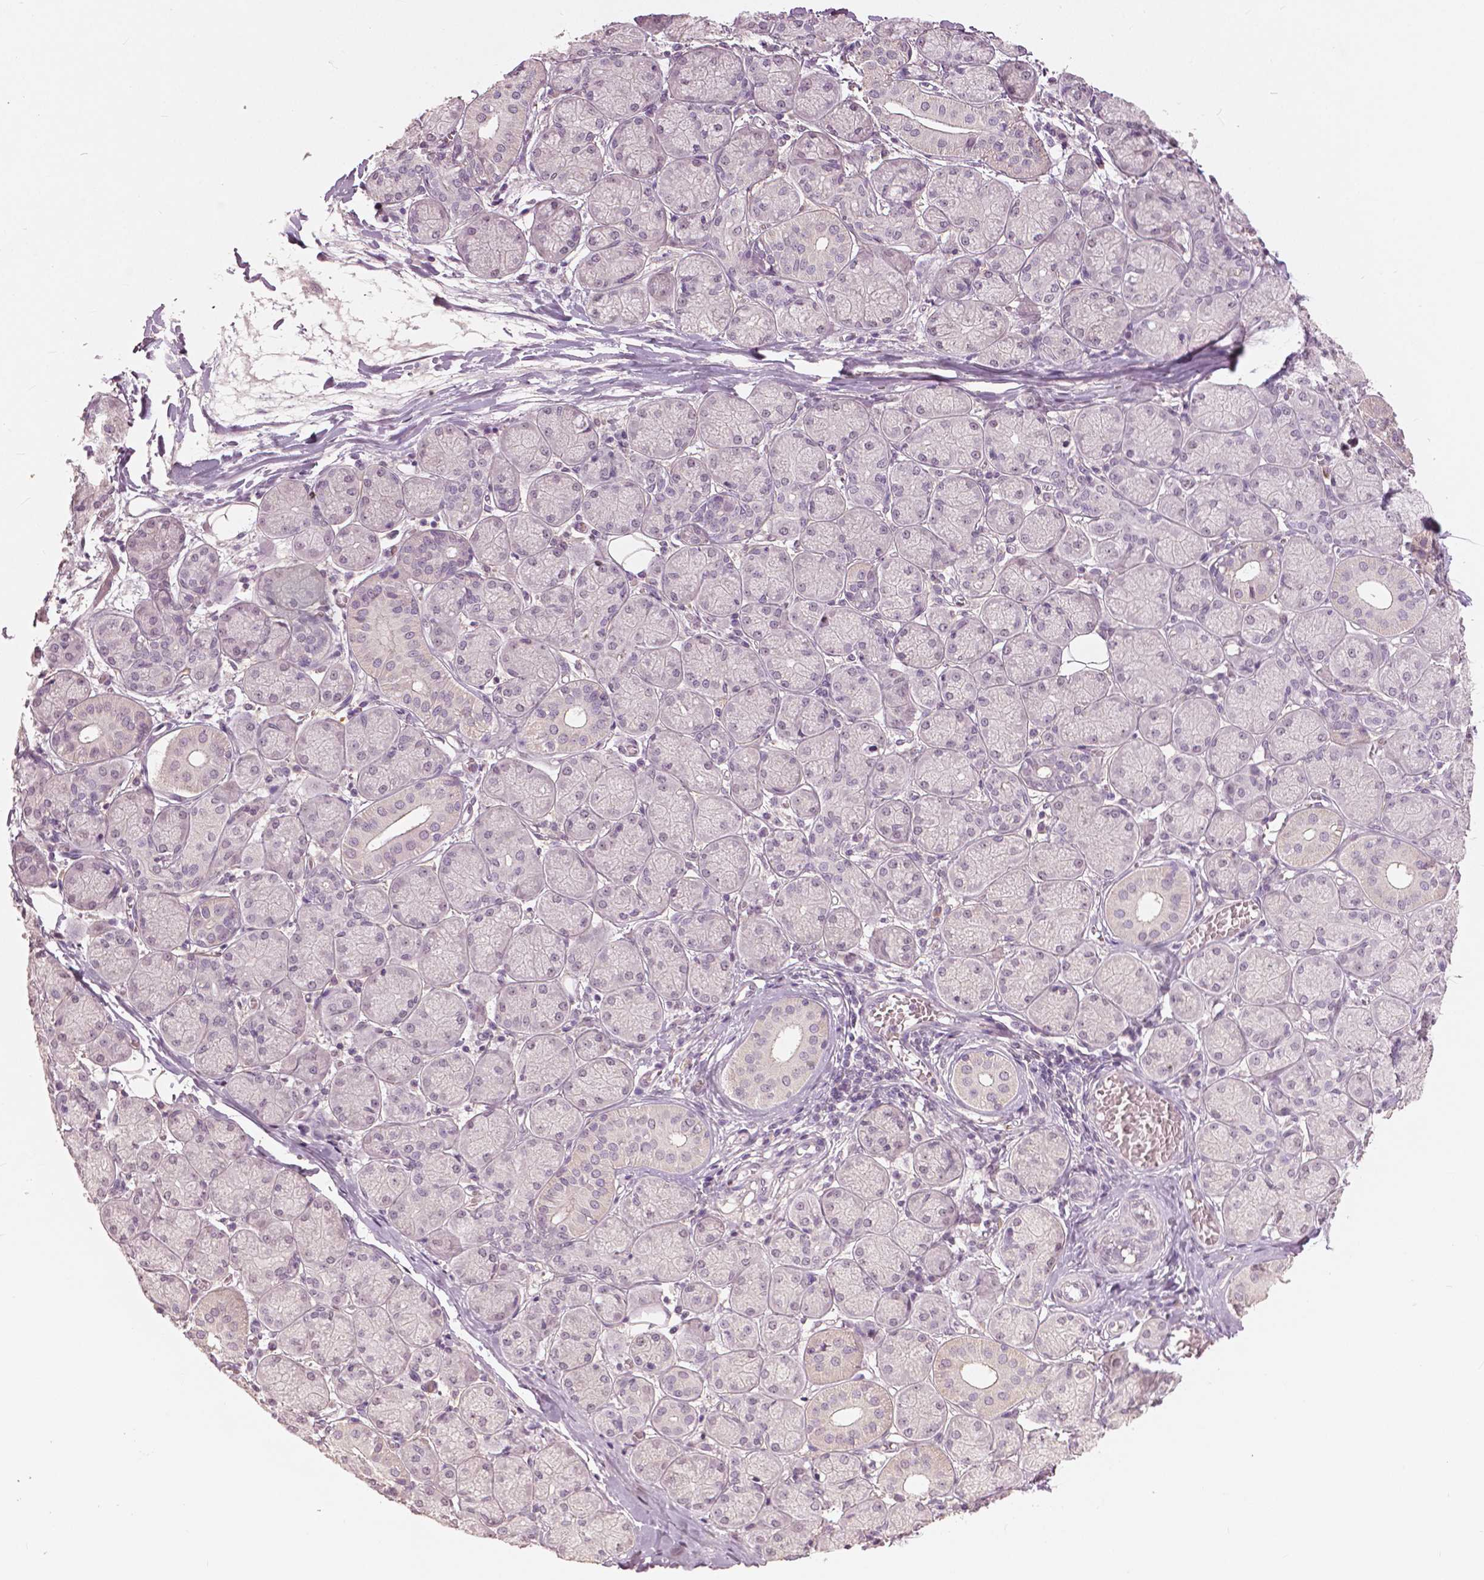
{"staining": {"intensity": "negative", "quantity": "none", "location": "none"}, "tissue": "salivary gland", "cell_type": "Glandular cells", "image_type": "normal", "snomed": [{"axis": "morphology", "description": "Normal tissue, NOS"}, {"axis": "topography", "description": "Salivary gland"}, {"axis": "topography", "description": "Peripheral nerve tissue"}], "caption": "An image of human salivary gland is negative for staining in glandular cells. Nuclei are stained in blue.", "gene": "NANOG", "patient": {"sex": "female", "age": 24}}